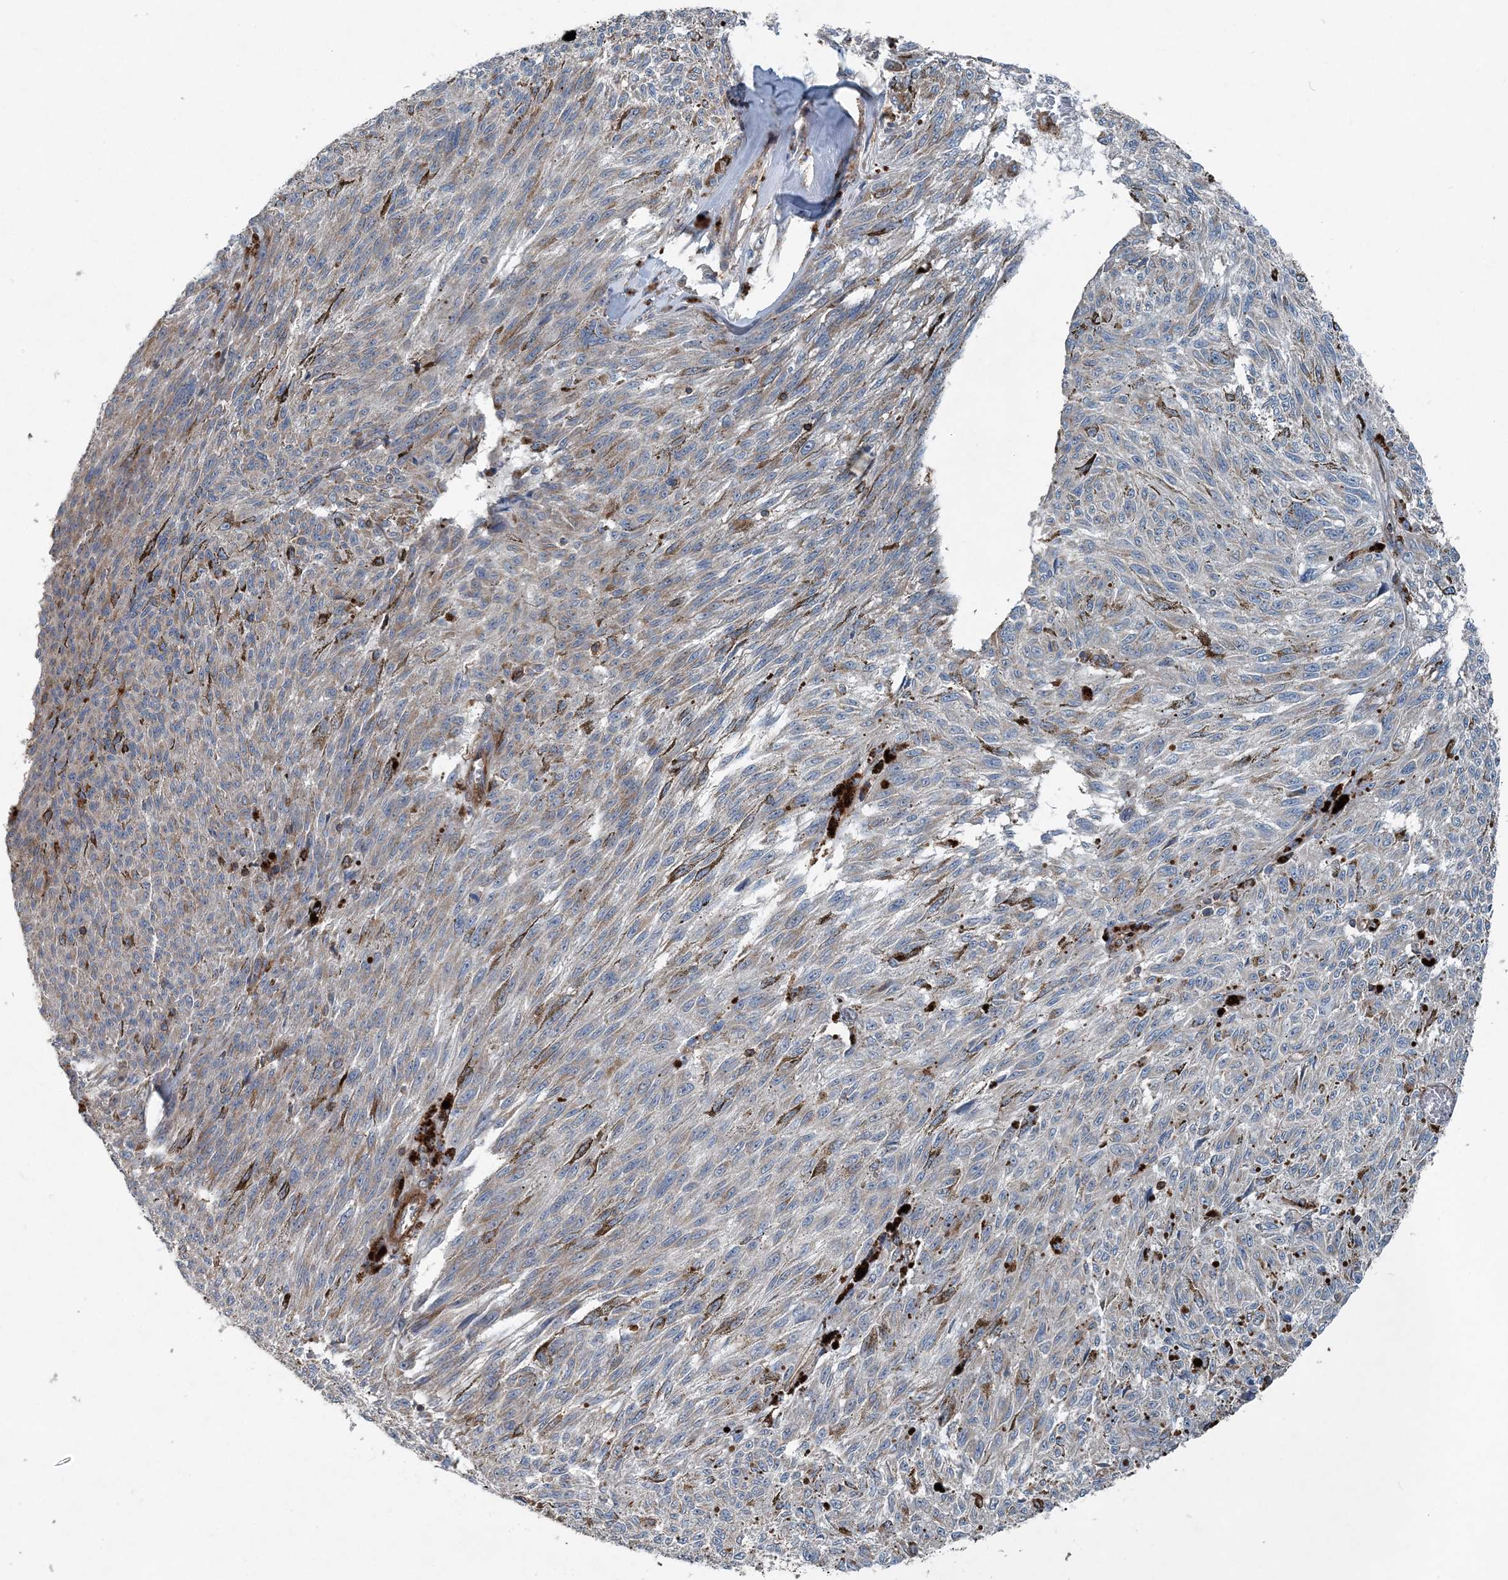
{"staining": {"intensity": "negative", "quantity": "none", "location": "none"}, "tissue": "melanoma", "cell_type": "Tumor cells", "image_type": "cancer", "snomed": [{"axis": "morphology", "description": "Malignant melanoma, NOS"}, {"axis": "topography", "description": "Skin"}], "caption": "Micrograph shows no significant protein positivity in tumor cells of malignant melanoma.", "gene": "DGUOK", "patient": {"sex": "female", "age": 72}}